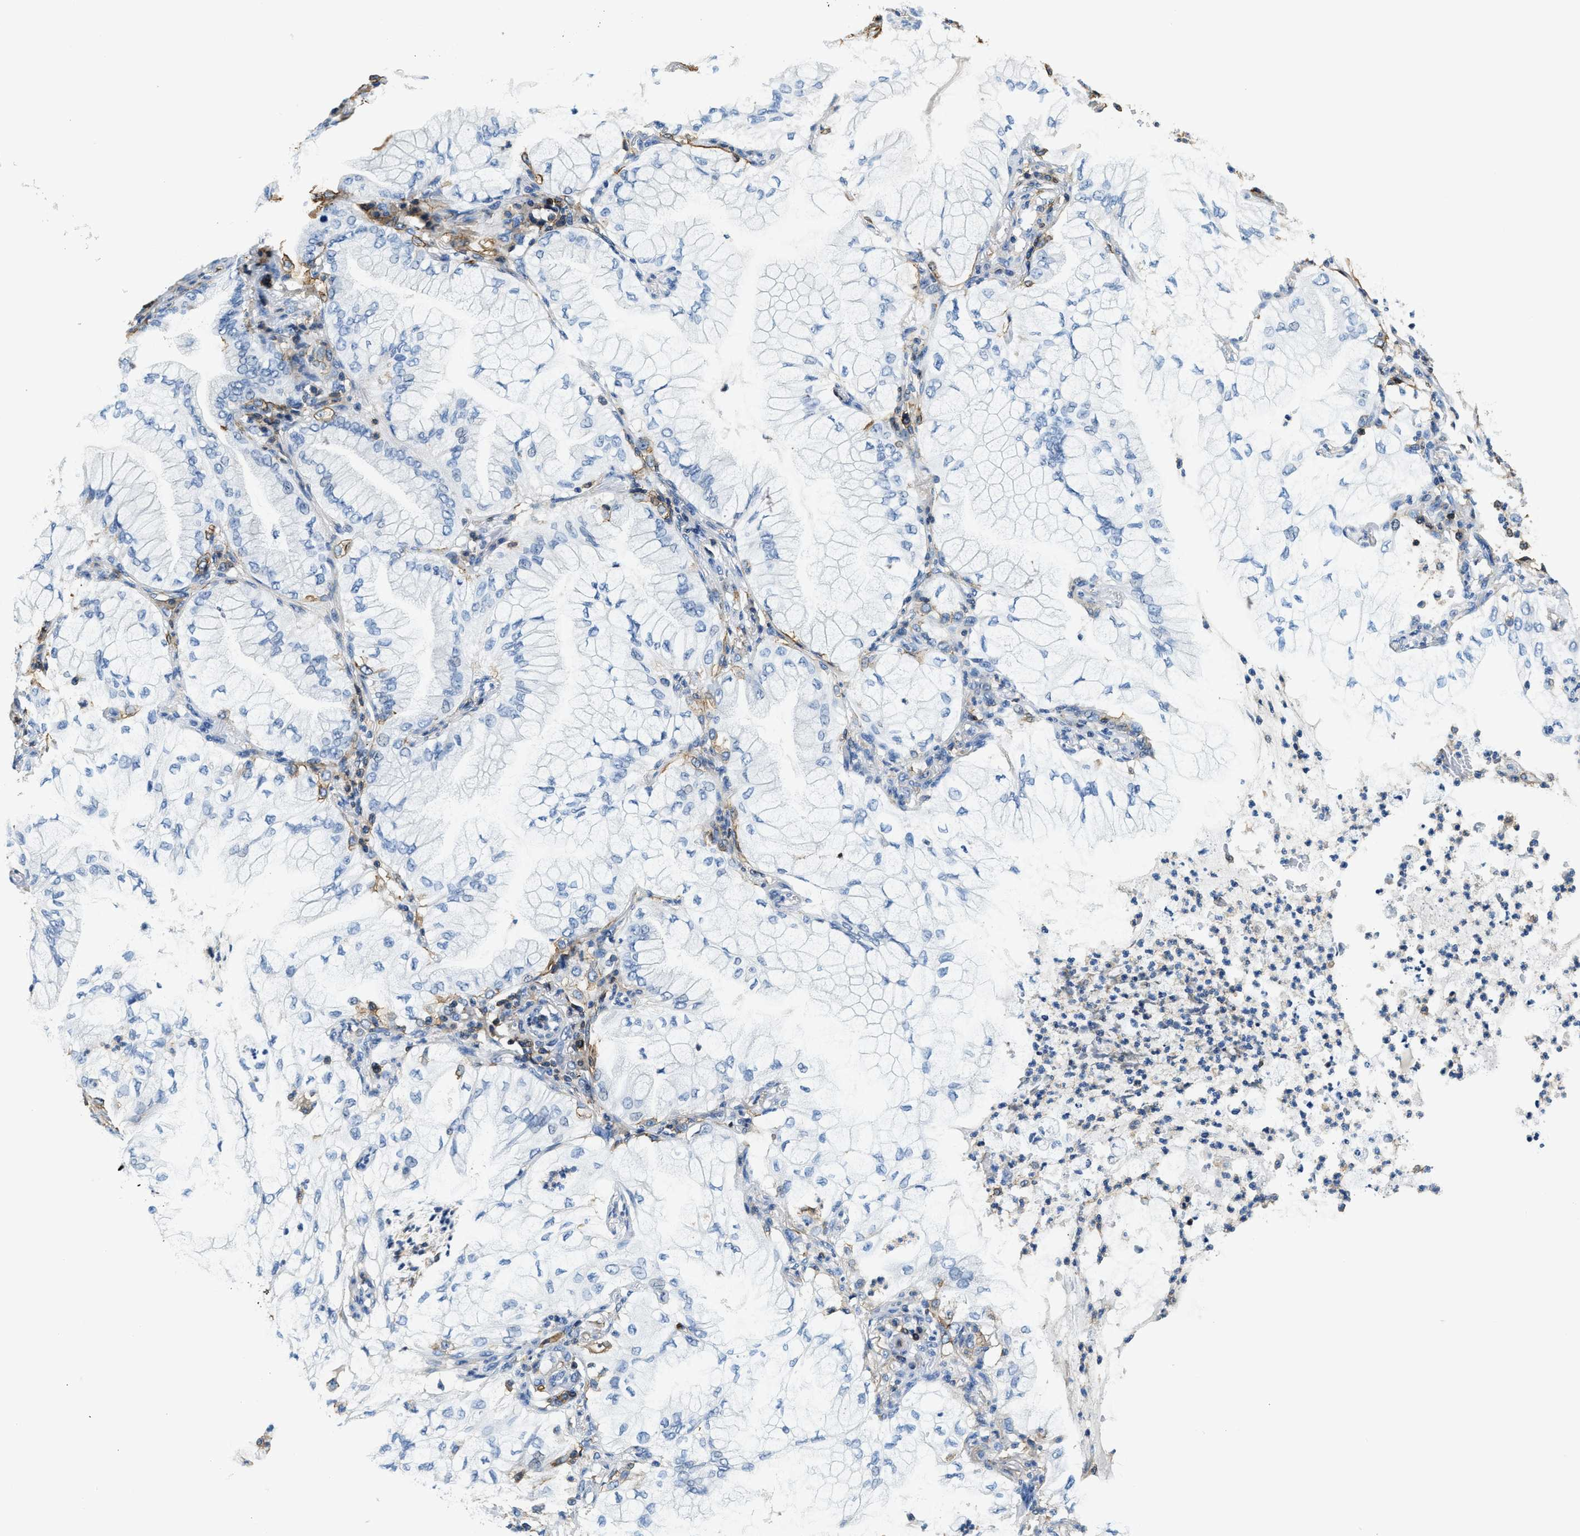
{"staining": {"intensity": "negative", "quantity": "none", "location": "none"}, "tissue": "lung cancer", "cell_type": "Tumor cells", "image_type": "cancer", "snomed": [{"axis": "morphology", "description": "Adenocarcinoma, NOS"}, {"axis": "topography", "description": "Lung"}], "caption": "This is an IHC micrograph of lung adenocarcinoma. There is no staining in tumor cells.", "gene": "MYO1G", "patient": {"sex": "female", "age": 70}}